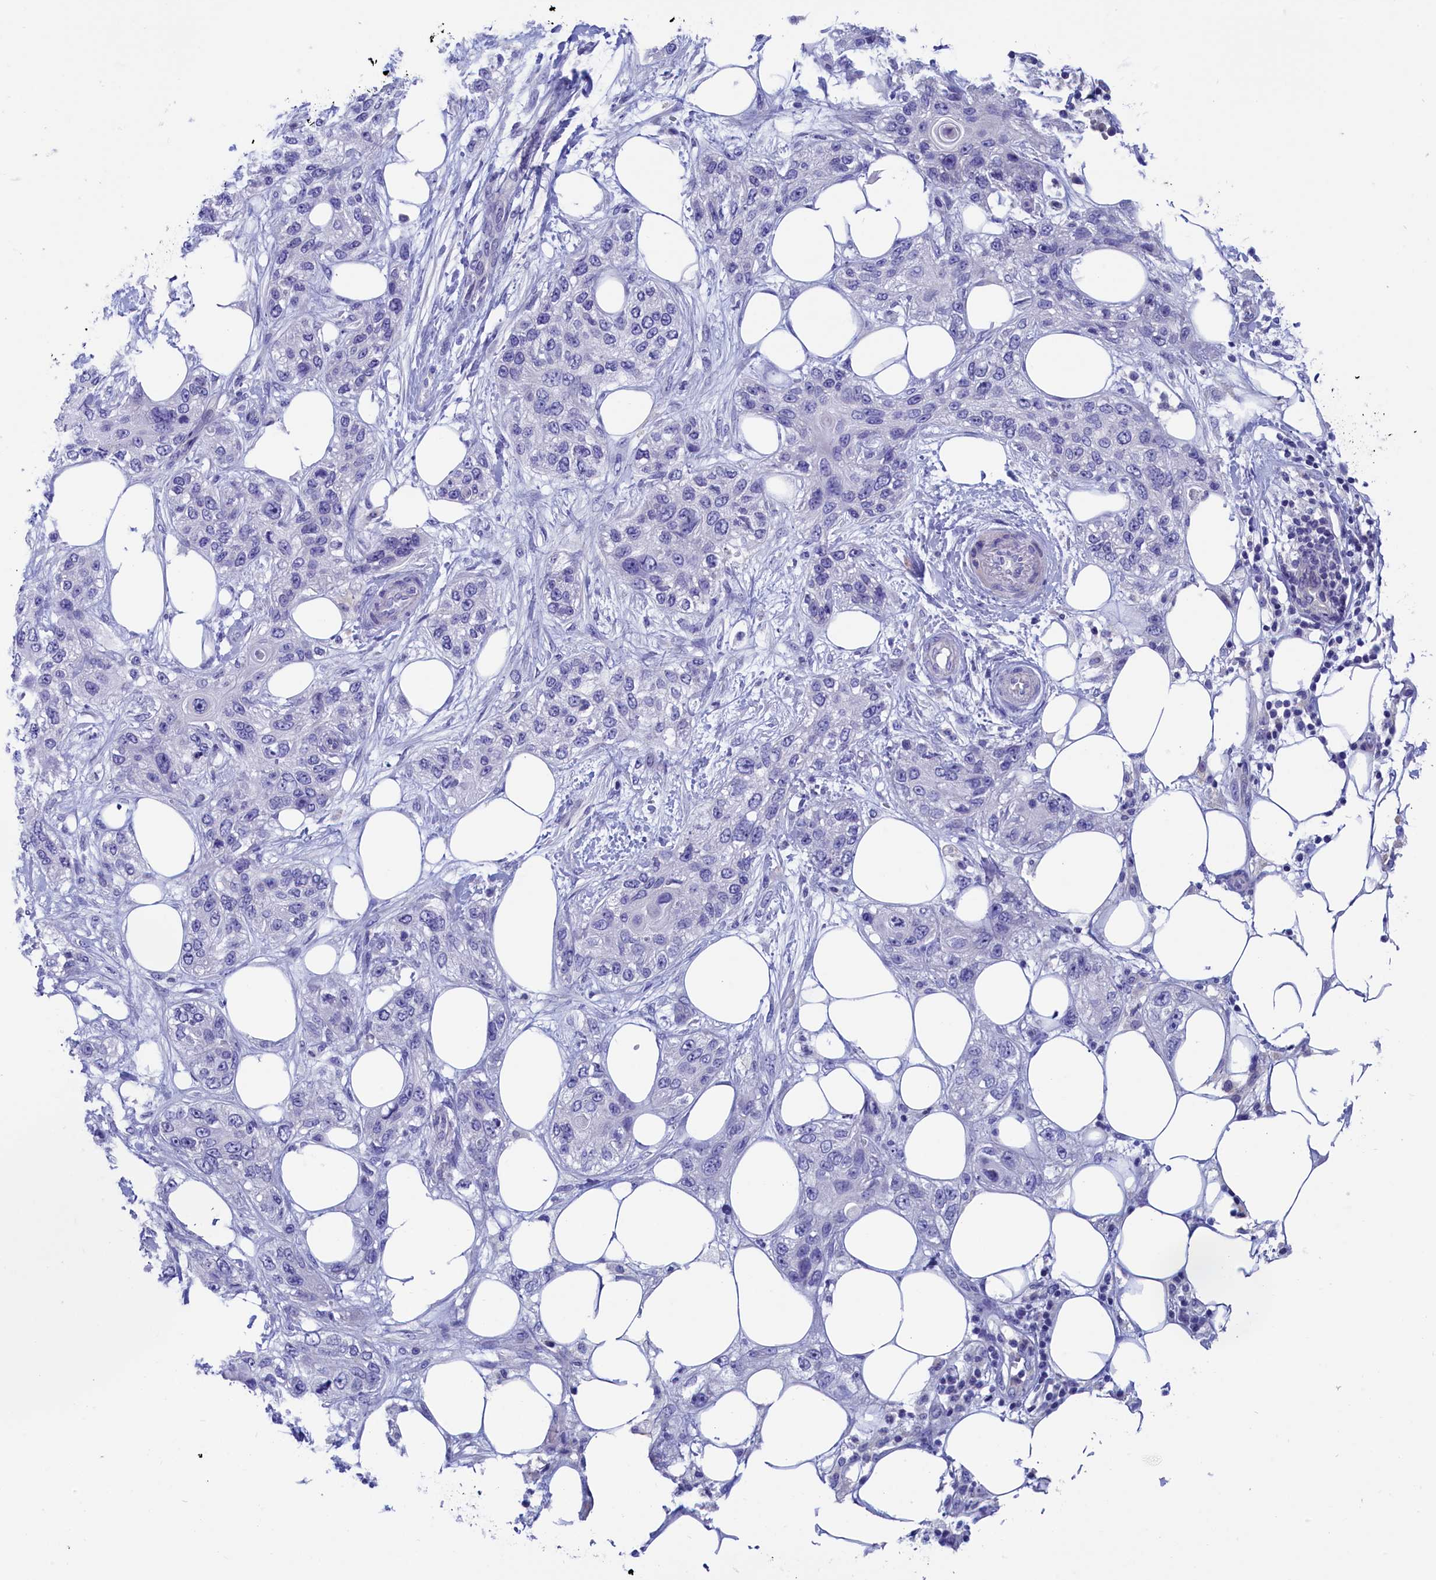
{"staining": {"intensity": "negative", "quantity": "none", "location": "none"}, "tissue": "skin cancer", "cell_type": "Tumor cells", "image_type": "cancer", "snomed": [{"axis": "morphology", "description": "Normal tissue, NOS"}, {"axis": "morphology", "description": "Squamous cell carcinoma, NOS"}, {"axis": "topography", "description": "Skin"}], "caption": "The photomicrograph reveals no staining of tumor cells in skin squamous cell carcinoma.", "gene": "VPS35L", "patient": {"sex": "male", "age": 72}}